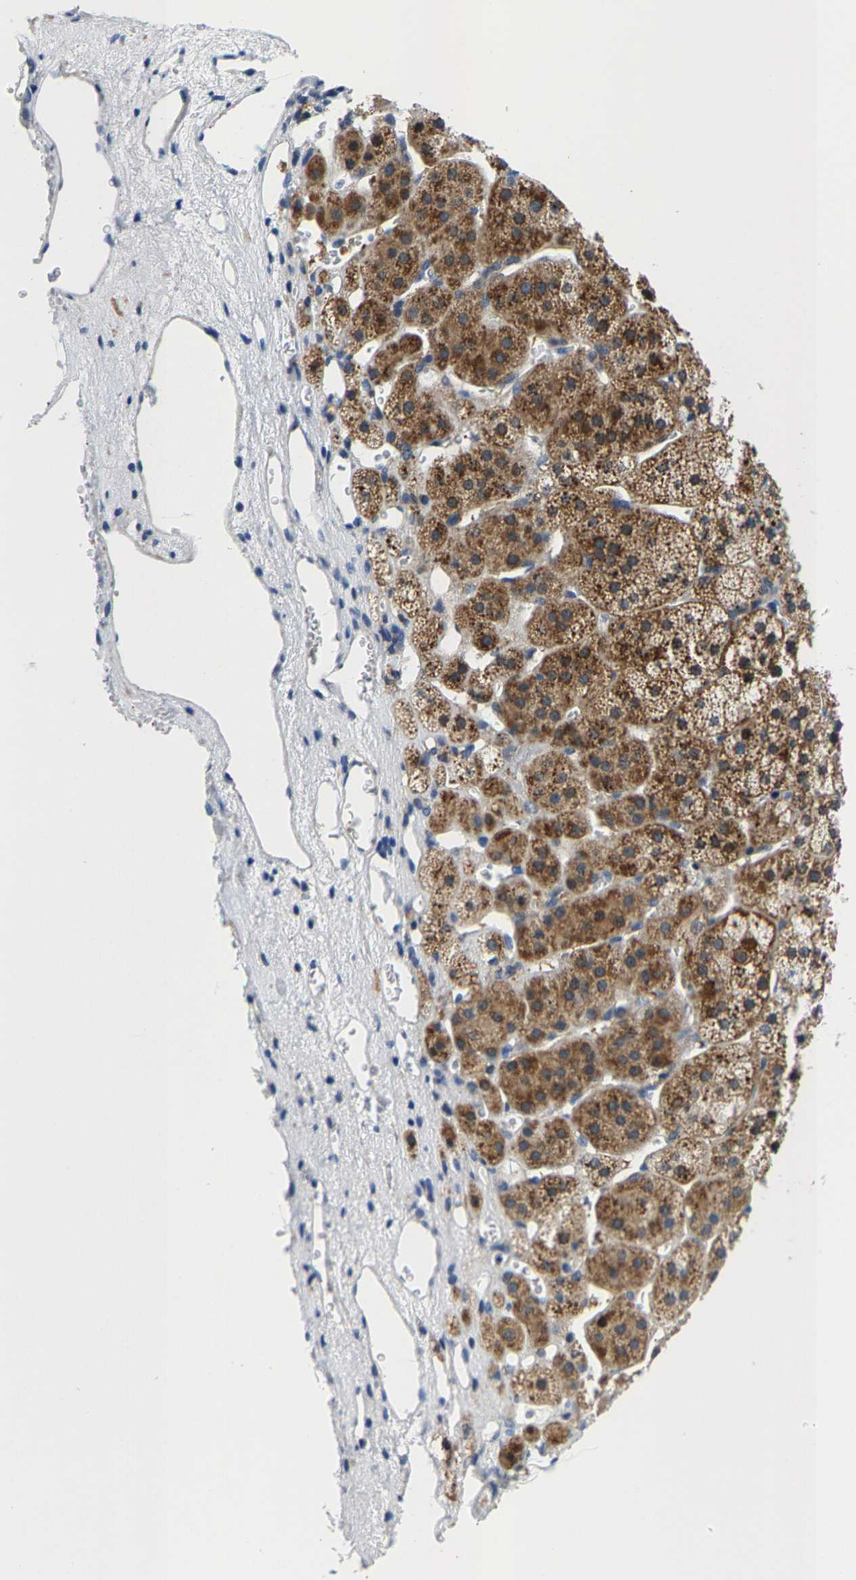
{"staining": {"intensity": "strong", "quantity": ">75%", "location": "cytoplasmic/membranous"}, "tissue": "adrenal gland", "cell_type": "Glandular cells", "image_type": "normal", "snomed": [{"axis": "morphology", "description": "Normal tissue, NOS"}, {"axis": "topography", "description": "Adrenal gland"}], "caption": "Protein analysis of unremarkable adrenal gland shows strong cytoplasmic/membranous staining in about >75% of glandular cells.", "gene": "KLHL1", "patient": {"sex": "female", "age": 44}}